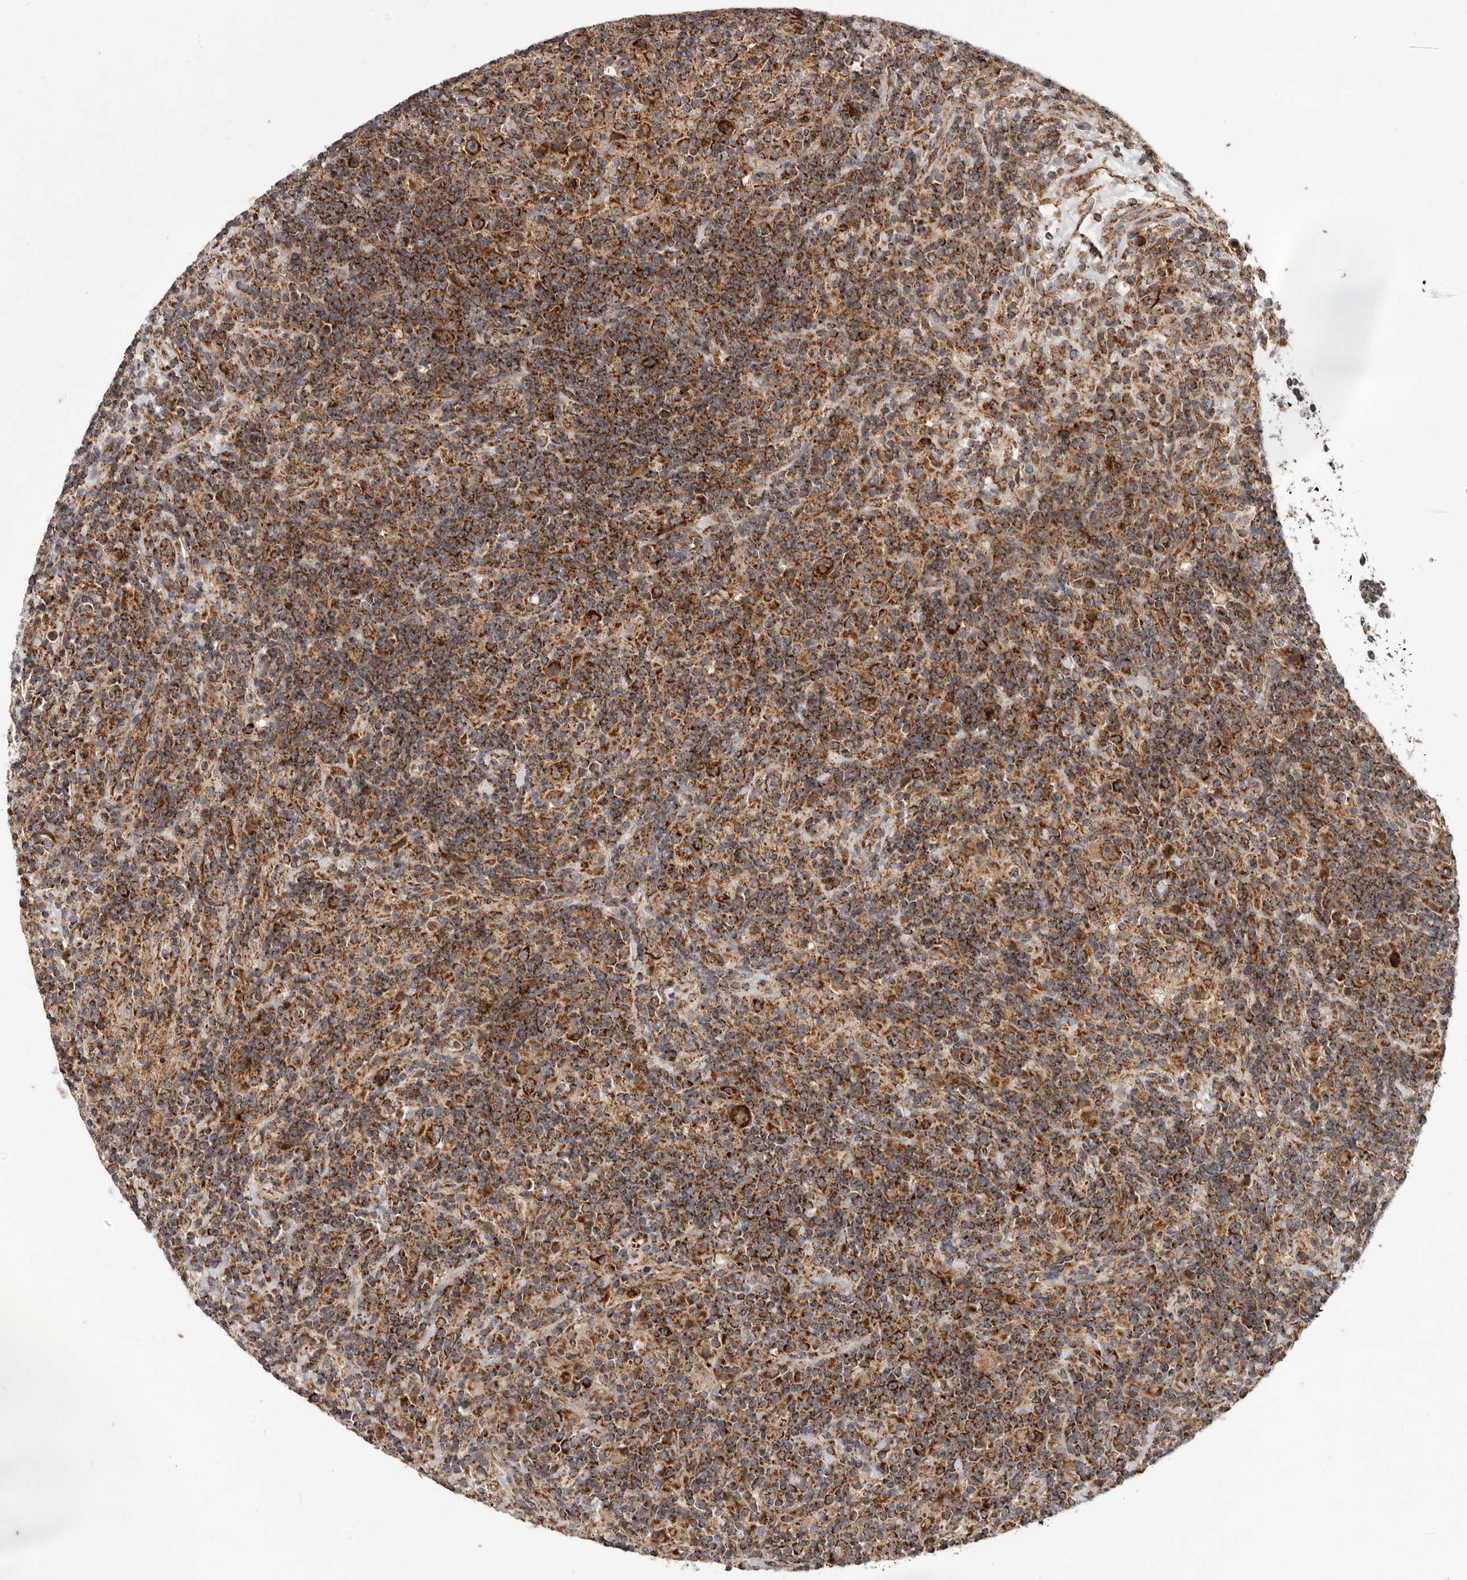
{"staining": {"intensity": "strong", "quantity": ">75%", "location": "cytoplasmic/membranous"}, "tissue": "lymphoma", "cell_type": "Tumor cells", "image_type": "cancer", "snomed": [{"axis": "morphology", "description": "Hodgkin's disease, NOS"}, {"axis": "topography", "description": "Lymph node"}], "caption": "There is high levels of strong cytoplasmic/membranous positivity in tumor cells of lymphoma, as demonstrated by immunohistochemical staining (brown color).", "gene": "MRPS10", "patient": {"sex": "male", "age": 70}}